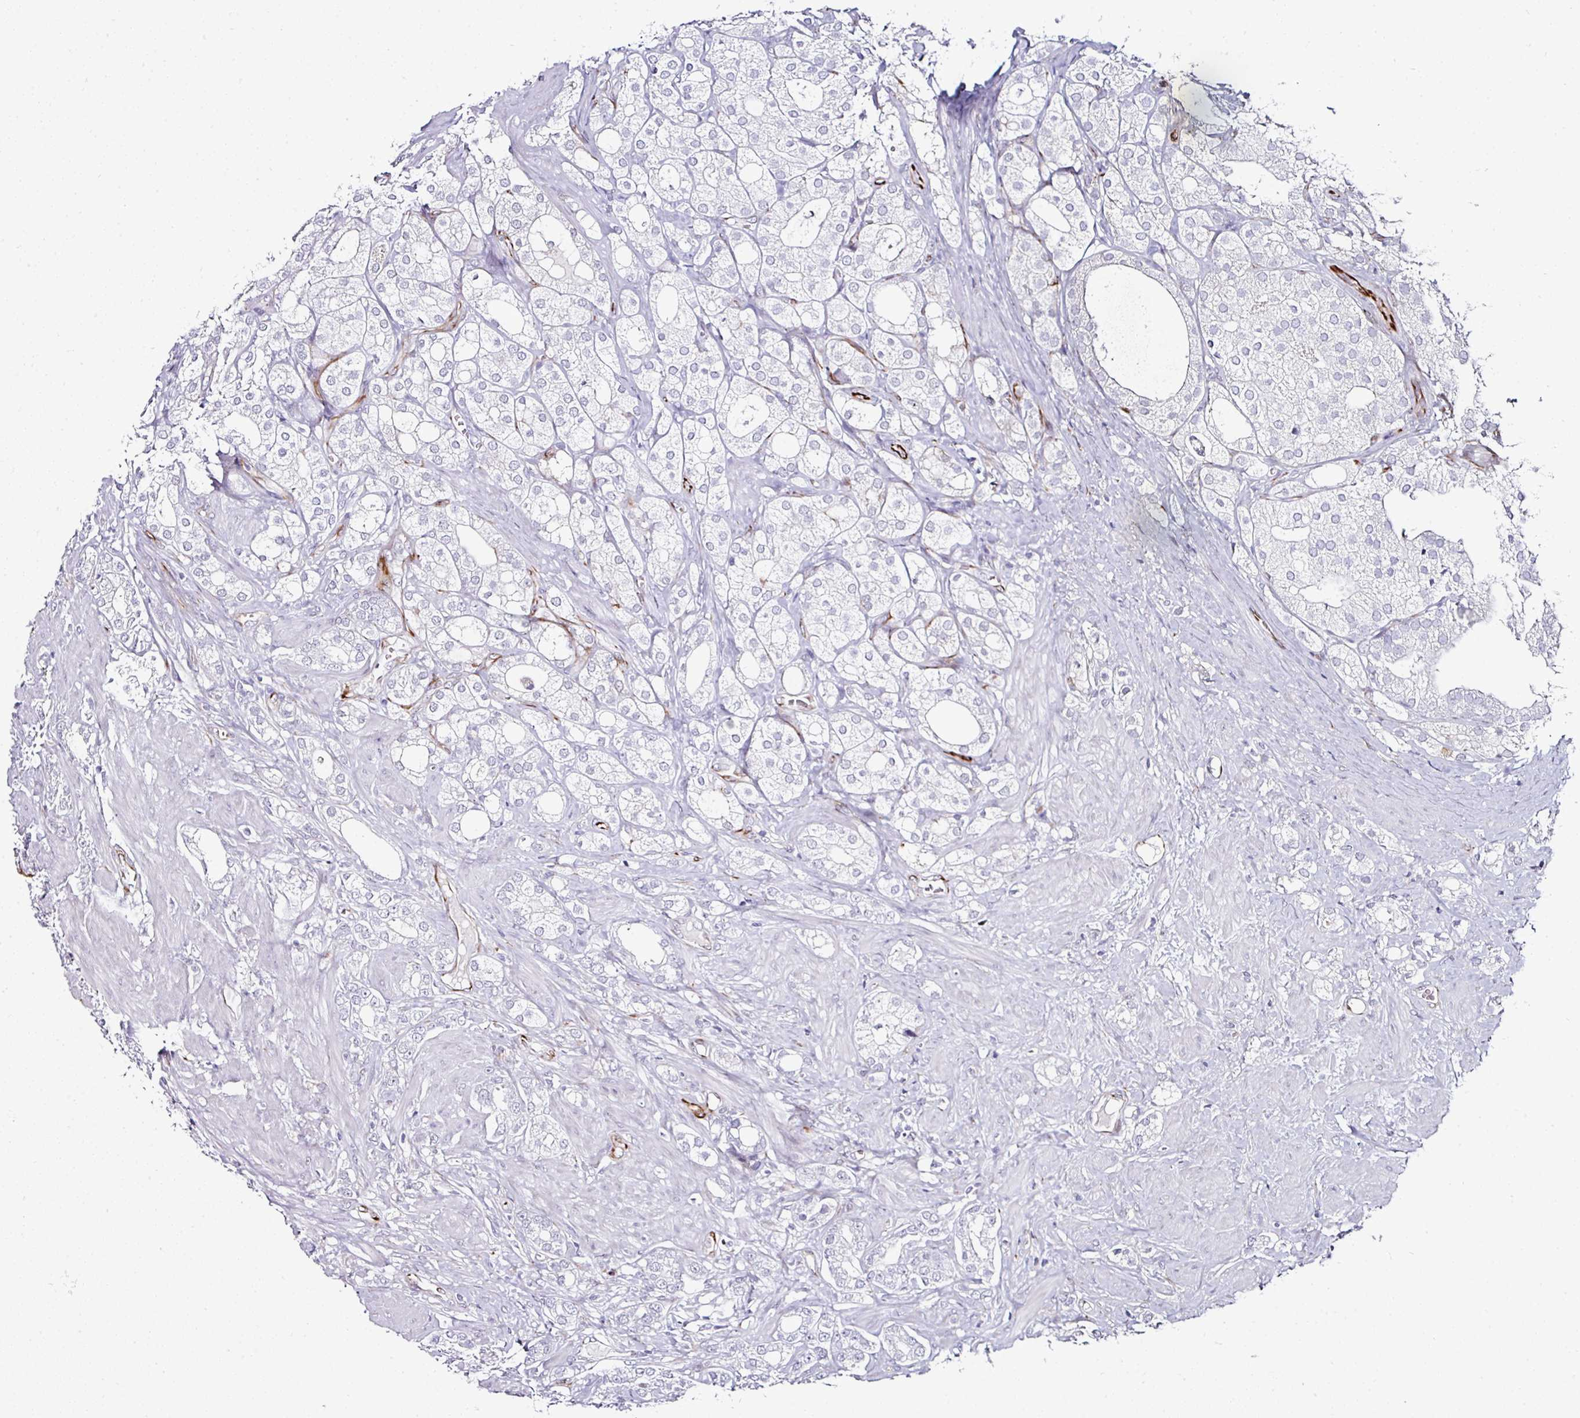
{"staining": {"intensity": "negative", "quantity": "none", "location": "none"}, "tissue": "prostate cancer", "cell_type": "Tumor cells", "image_type": "cancer", "snomed": [{"axis": "morphology", "description": "Adenocarcinoma, High grade"}, {"axis": "topography", "description": "Prostate"}], "caption": "High magnification brightfield microscopy of prostate cancer (high-grade adenocarcinoma) stained with DAB (3,3'-diaminobenzidine) (brown) and counterstained with hematoxylin (blue): tumor cells show no significant positivity. (Stains: DAB immunohistochemistry (IHC) with hematoxylin counter stain, Microscopy: brightfield microscopy at high magnification).", "gene": "TMPRSS9", "patient": {"sex": "male", "age": 50}}